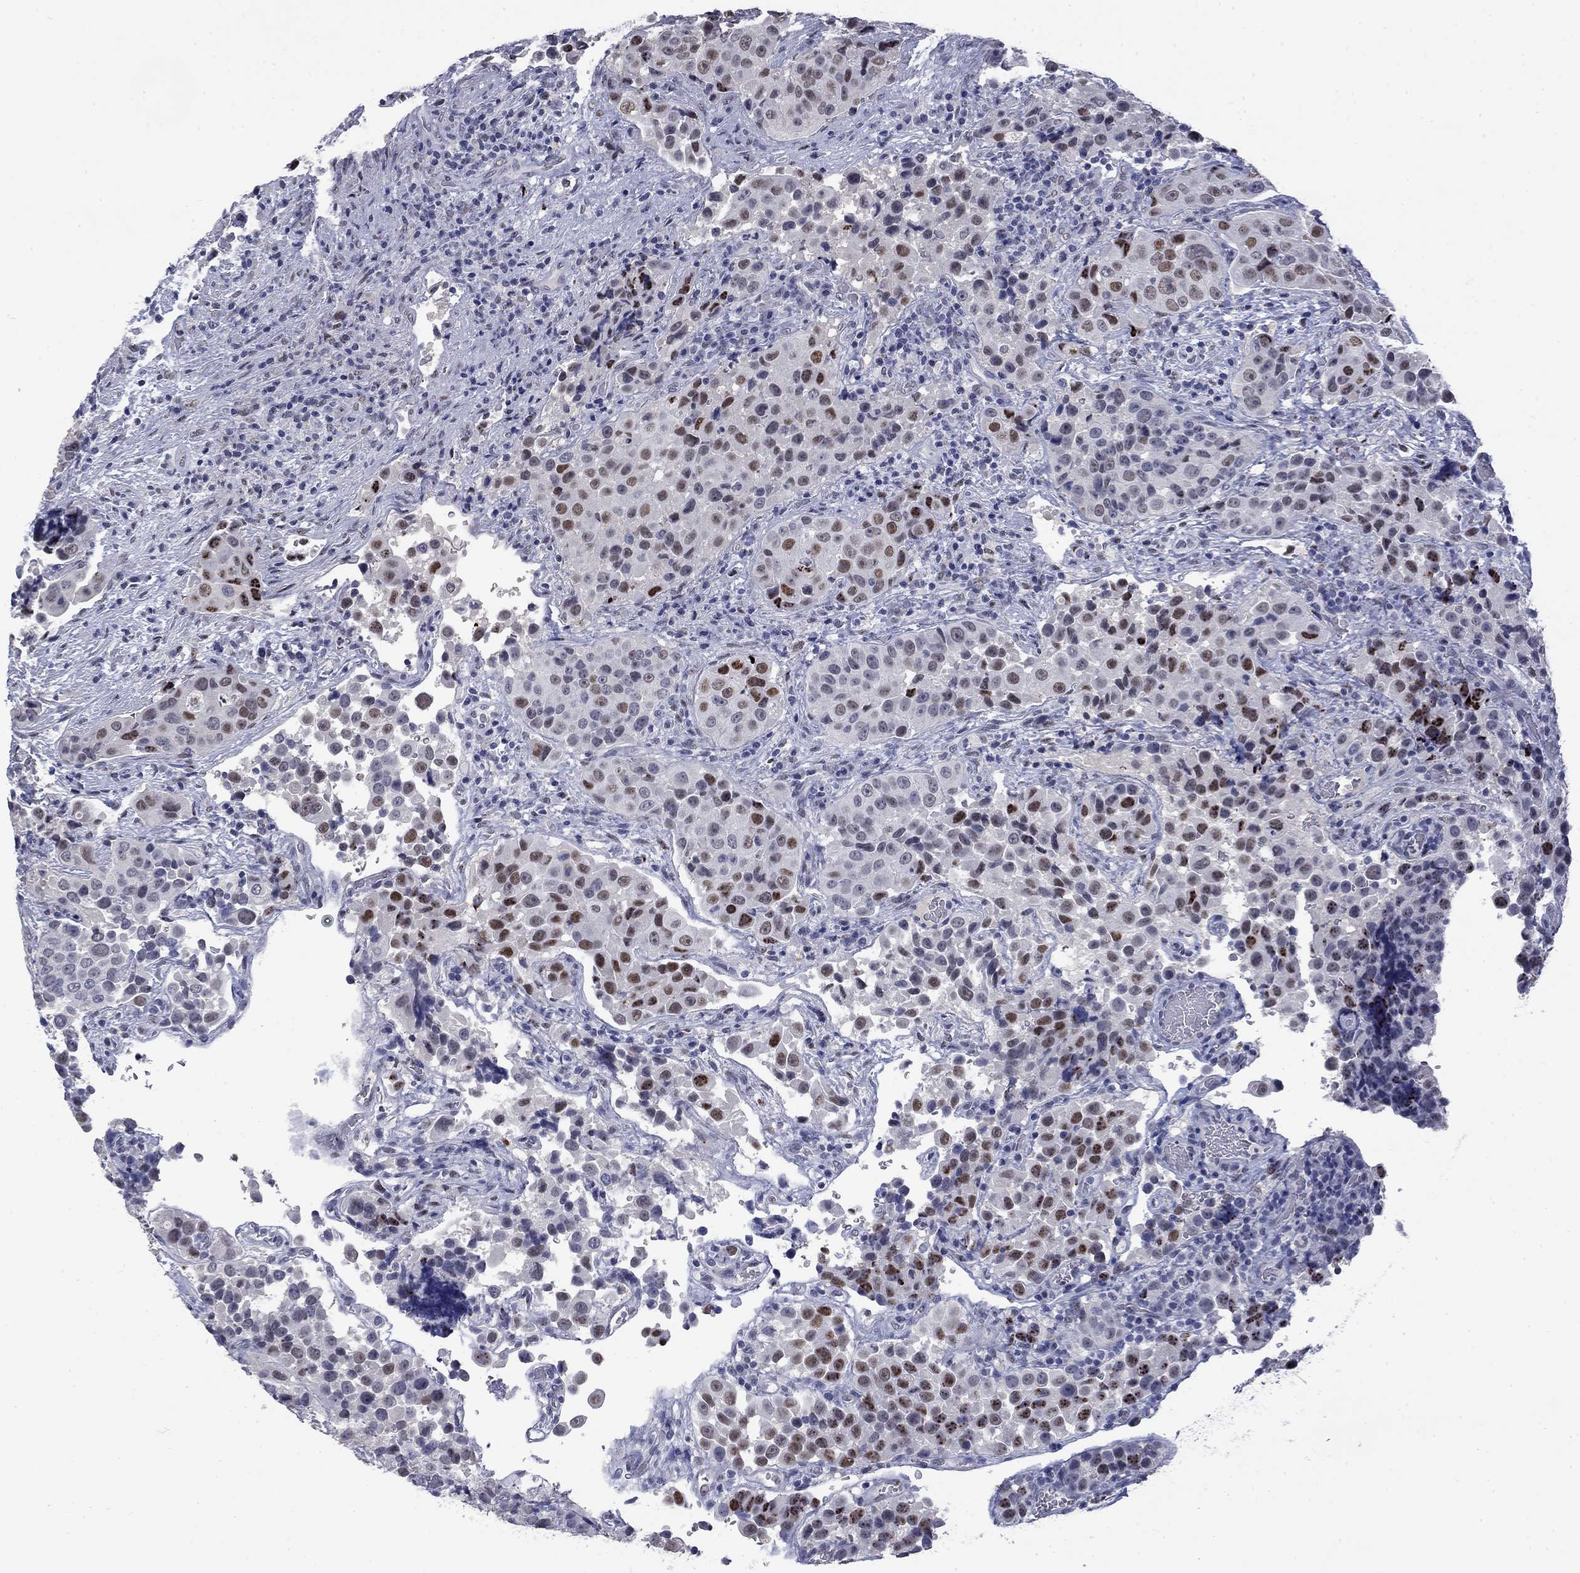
{"staining": {"intensity": "strong", "quantity": "<25%", "location": "cytoplasmic/membranous"}, "tissue": "urothelial cancer", "cell_type": "Tumor cells", "image_type": "cancer", "snomed": [{"axis": "morphology", "description": "Urothelial carcinoma, NOS"}, {"axis": "topography", "description": "Urinary bladder"}], "caption": "Immunohistochemical staining of urothelial cancer displays medium levels of strong cytoplasmic/membranous positivity in about <25% of tumor cells. Using DAB (brown) and hematoxylin (blue) stains, captured at high magnification using brightfield microscopy.", "gene": "SLC51A", "patient": {"sex": "male", "age": 52}}